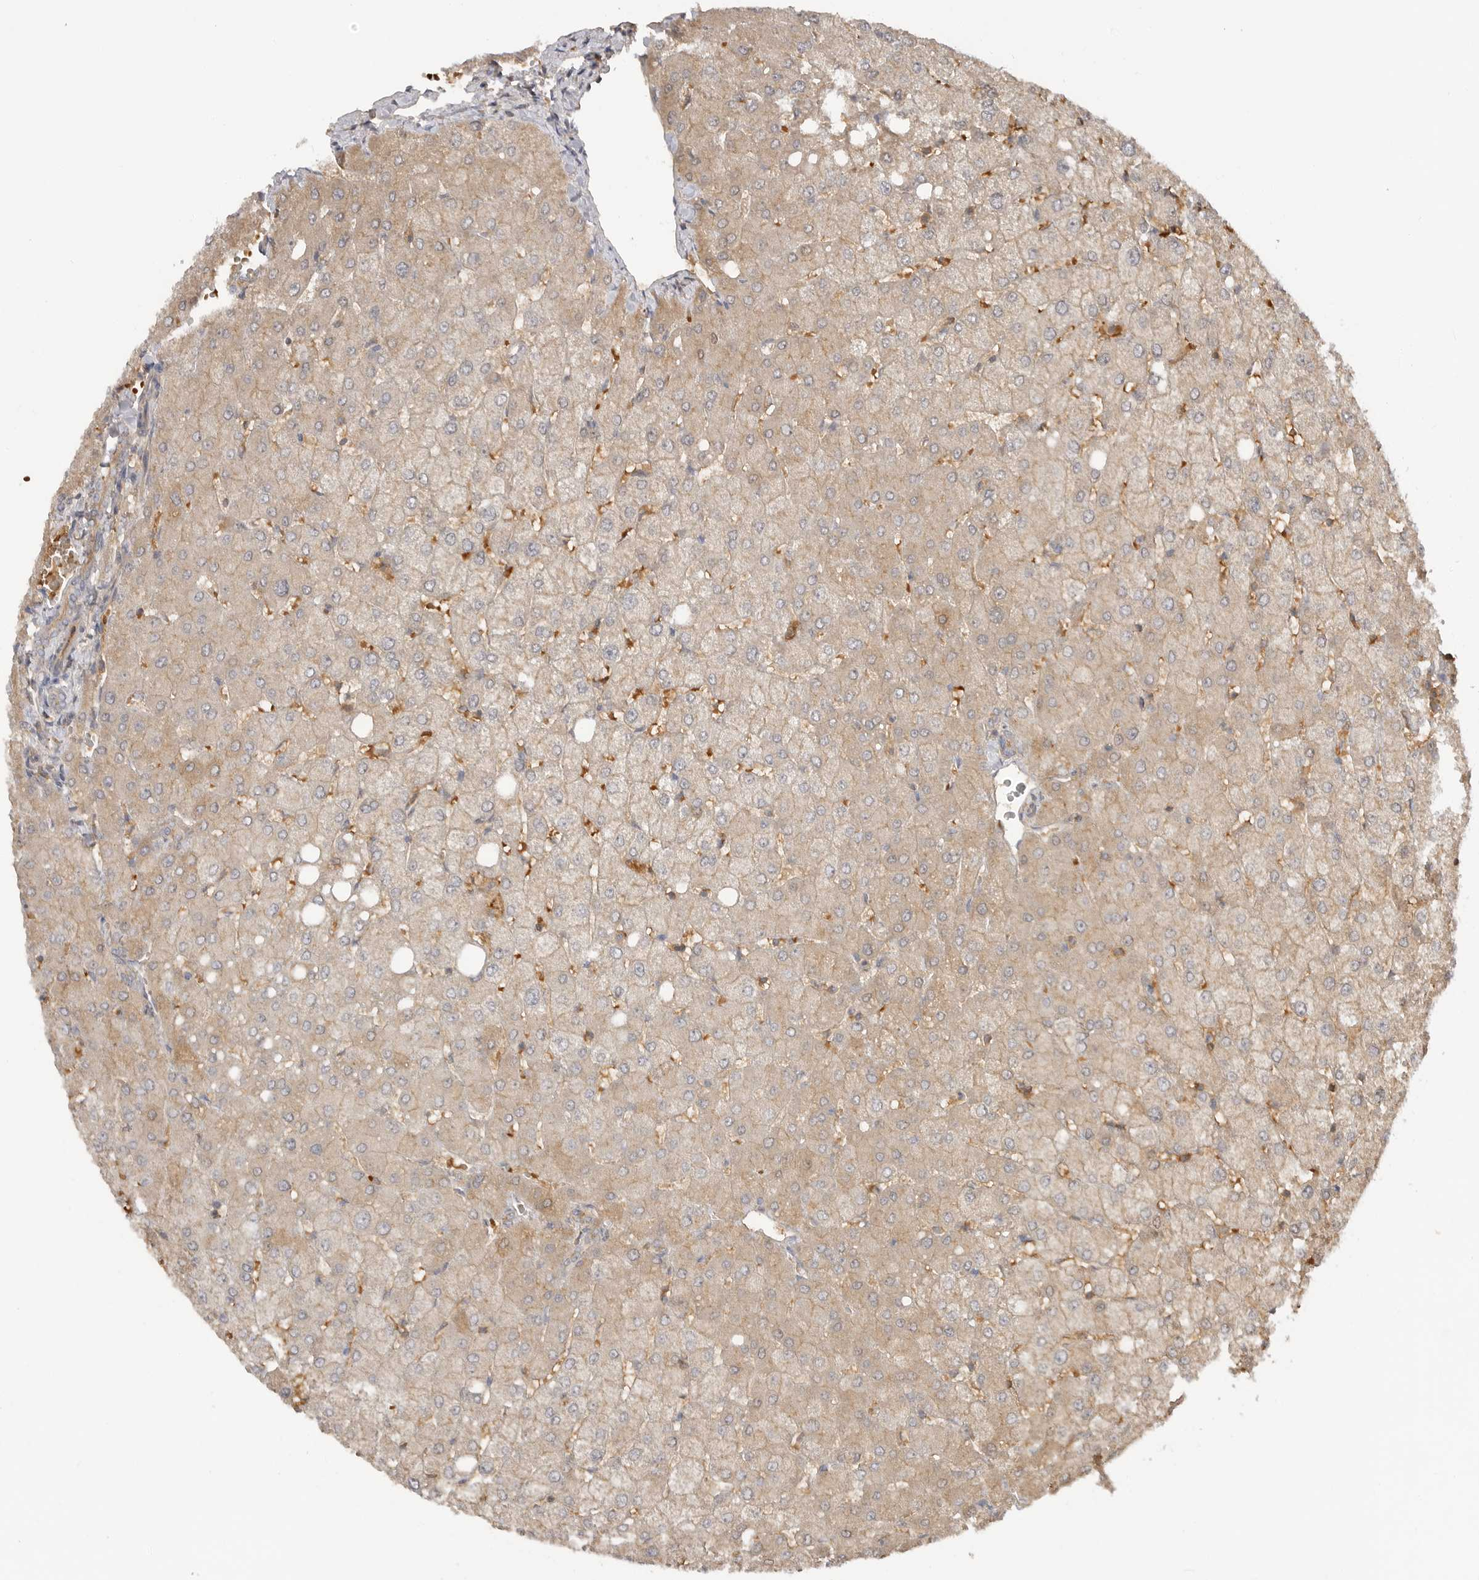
{"staining": {"intensity": "weak", "quantity": "25%-75%", "location": "cytoplasmic/membranous"}, "tissue": "liver", "cell_type": "Cholangiocytes", "image_type": "normal", "snomed": [{"axis": "morphology", "description": "Normal tissue, NOS"}, {"axis": "topography", "description": "Liver"}], "caption": "This histopathology image reveals IHC staining of normal human liver, with low weak cytoplasmic/membranous positivity in approximately 25%-75% of cholangiocytes.", "gene": "CLDN12", "patient": {"sex": "female", "age": 54}}